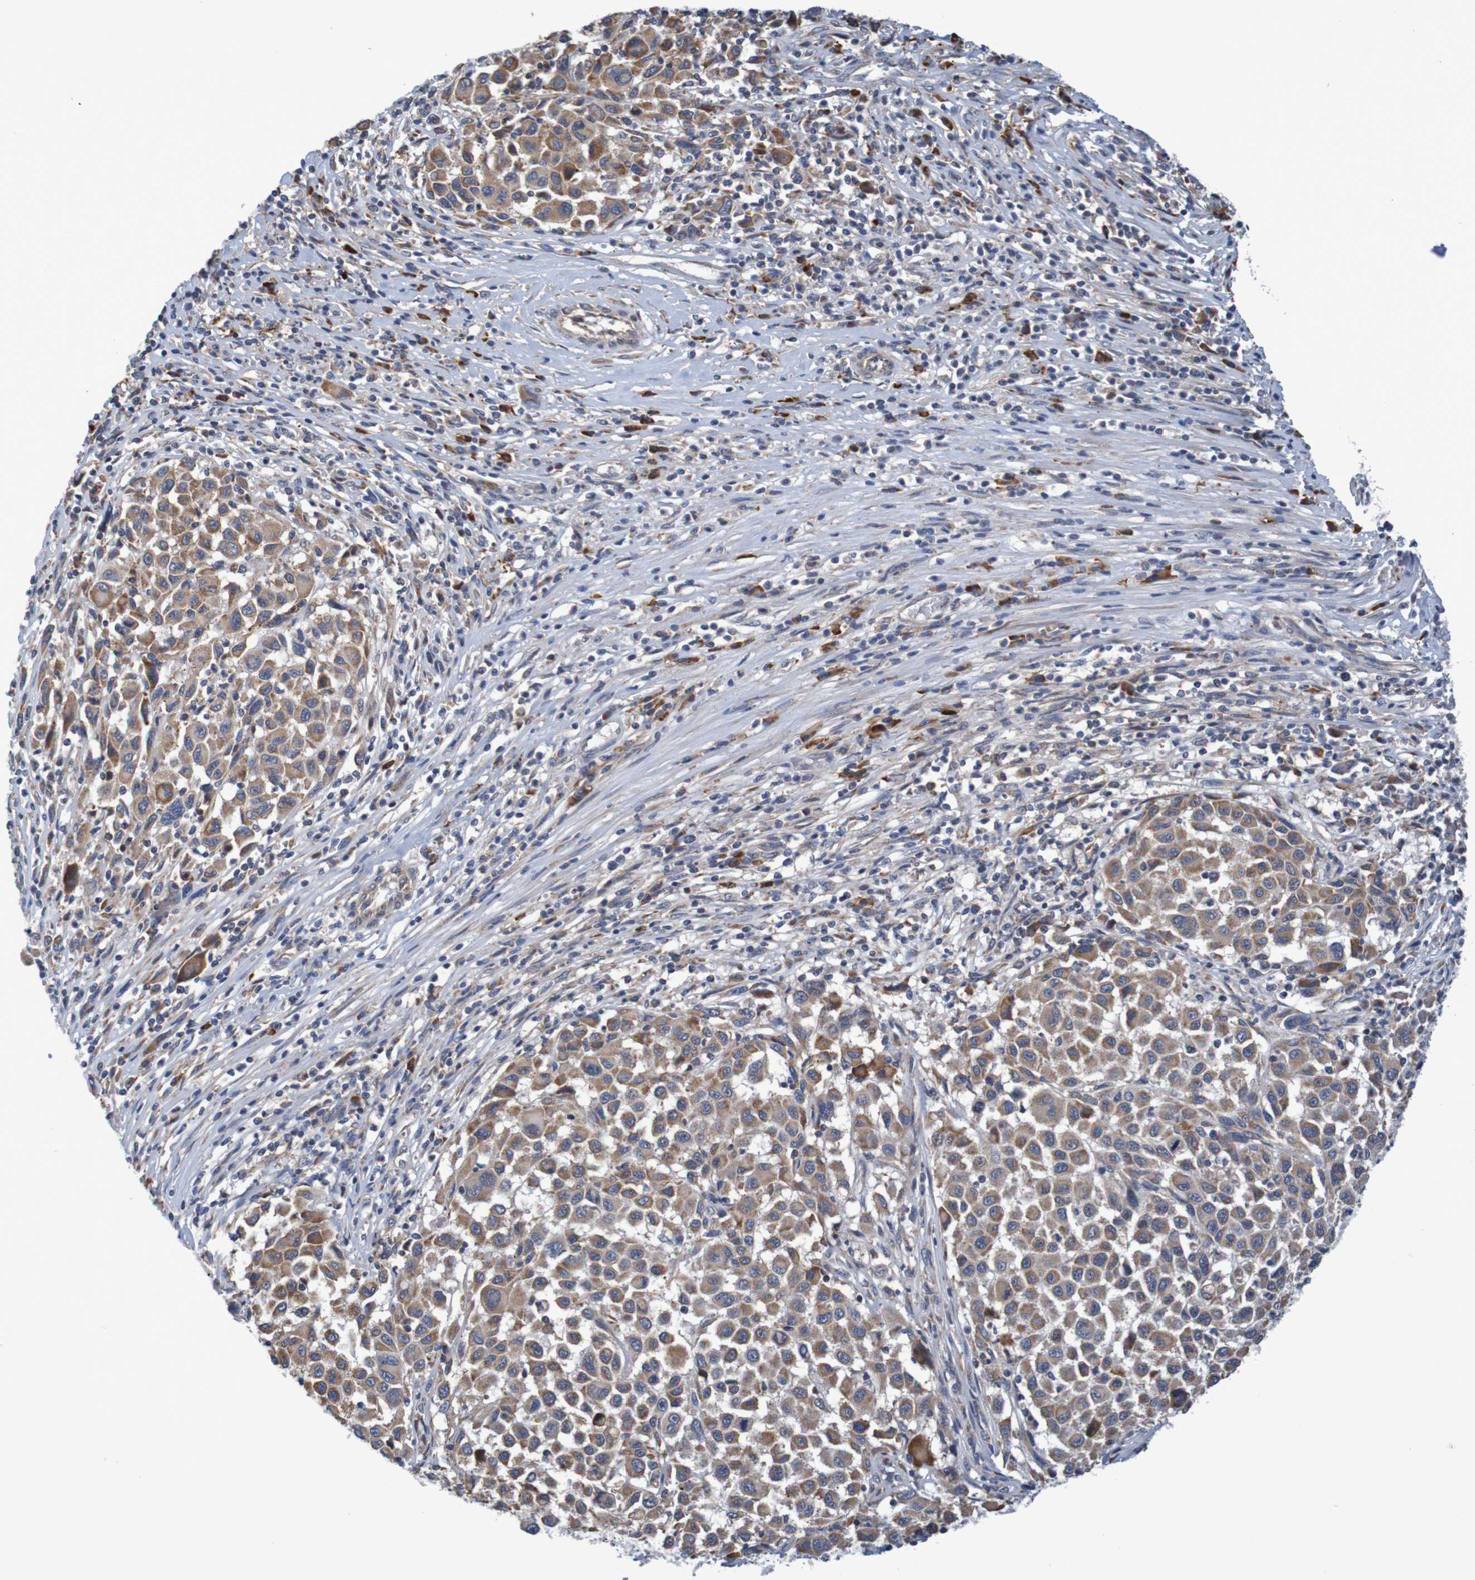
{"staining": {"intensity": "moderate", "quantity": ">75%", "location": "cytoplasmic/membranous"}, "tissue": "melanoma", "cell_type": "Tumor cells", "image_type": "cancer", "snomed": [{"axis": "morphology", "description": "Malignant melanoma, Metastatic site"}, {"axis": "topography", "description": "Lymph node"}], "caption": "A high-resolution micrograph shows immunohistochemistry (IHC) staining of malignant melanoma (metastatic site), which displays moderate cytoplasmic/membranous staining in about >75% of tumor cells. (Brightfield microscopy of DAB IHC at high magnification).", "gene": "CLDN18", "patient": {"sex": "male", "age": 61}}